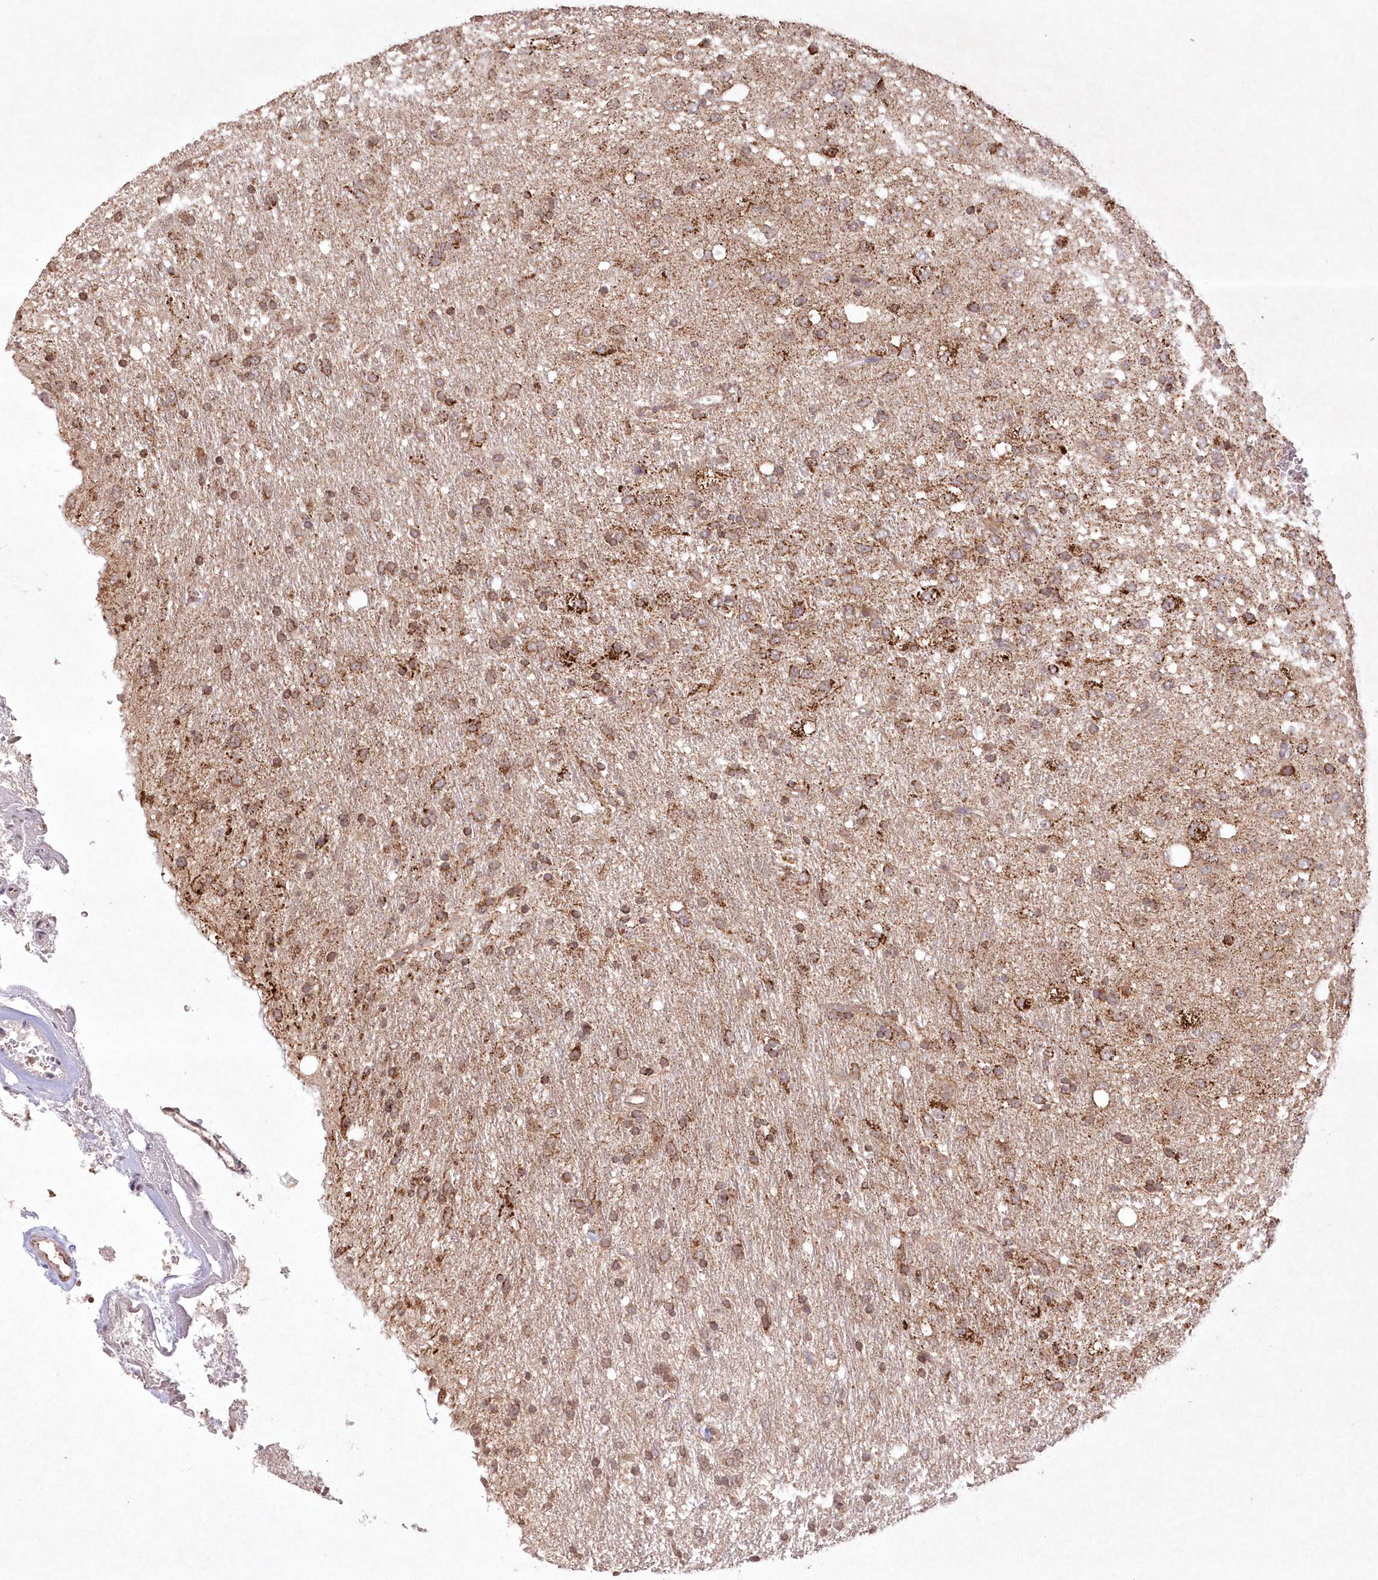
{"staining": {"intensity": "strong", "quantity": "25%-75%", "location": "cytoplasmic/membranous"}, "tissue": "glioma", "cell_type": "Tumor cells", "image_type": "cancer", "snomed": [{"axis": "morphology", "description": "Glioma, malignant, Low grade"}, {"axis": "topography", "description": "Brain"}], "caption": "Glioma was stained to show a protein in brown. There is high levels of strong cytoplasmic/membranous staining in about 25%-75% of tumor cells.", "gene": "LRPPRC", "patient": {"sex": "male", "age": 77}}